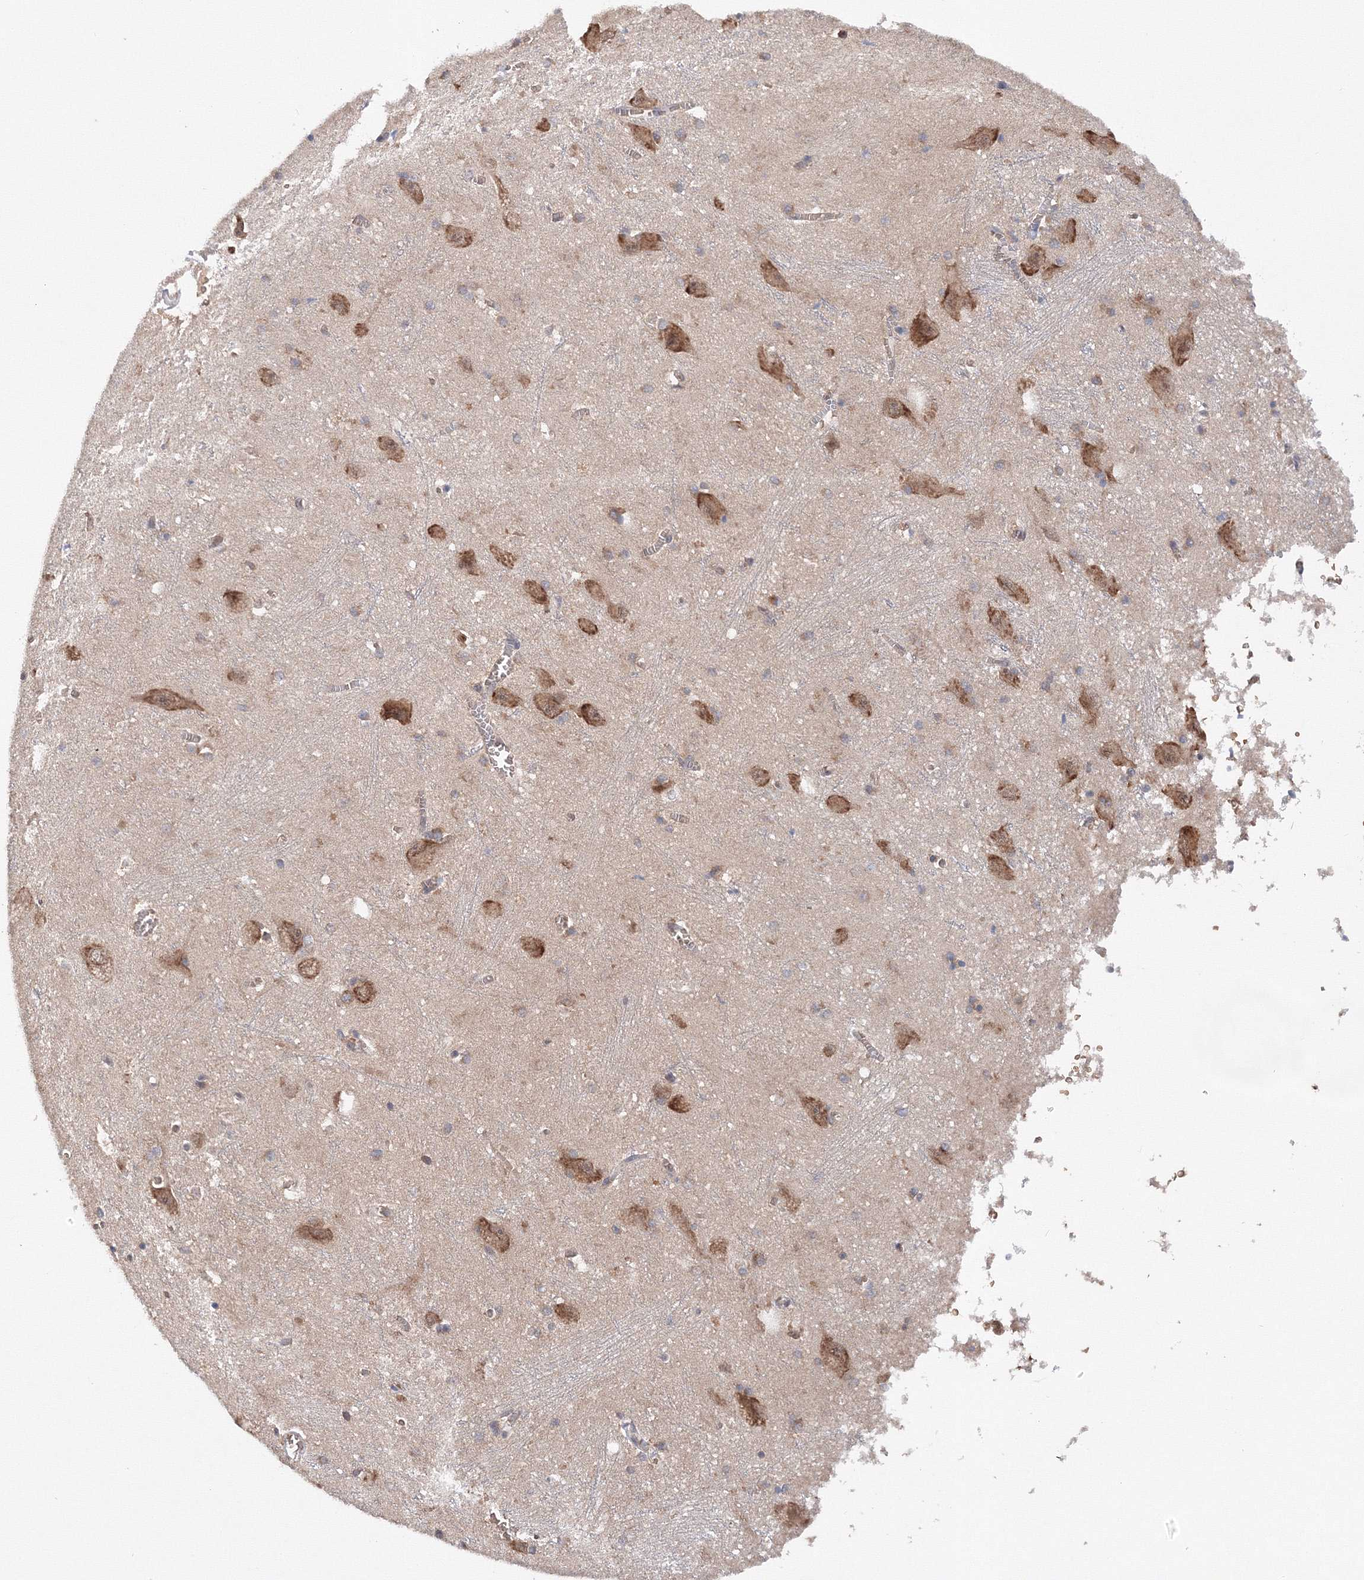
{"staining": {"intensity": "strong", "quantity": "<25%", "location": "cytoplasmic/membranous"}, "tissue": "caudate", "cell_type": "Glial cells", "image_type": "normal", "snomed": [{"axis": "morphology", "description": "Normal tissue, NOS"}, {"axis": "topography", "description": "Lateral ventricle wall"}], "caption": "Immunohistochemical staining of normal human caudate displays strong cytoplasmic/membranous protein positivity in about <25% of glial cells.", "gene": "DIS3L2", "patient": {"sex": "male", "age": 37}}